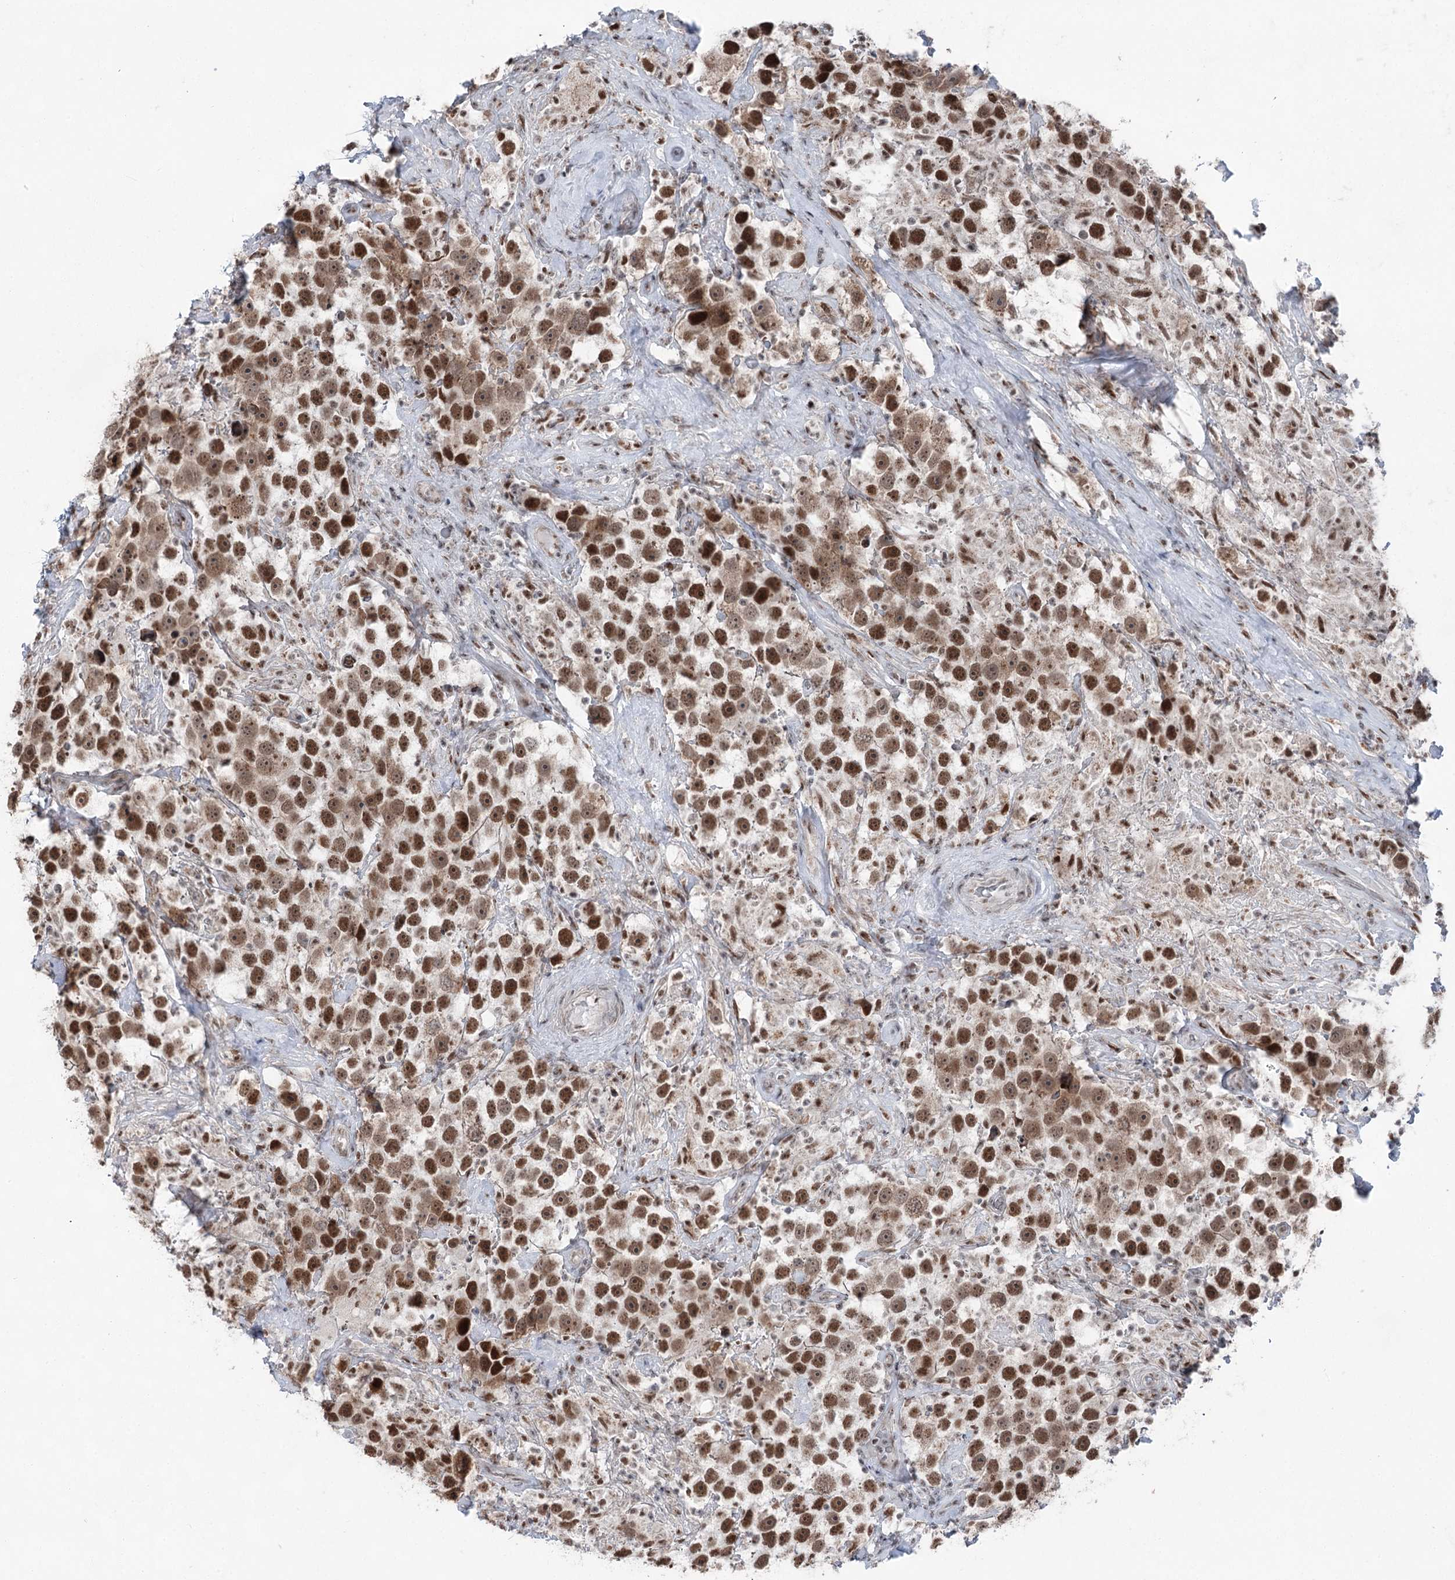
{"staining": {"intensity": "moderate", "quantity": ">75%", "location": "nuclear"}, "tissue": "testis cancer", "cell_type": "Tumor cells", "image_type": "cancer", "snomed": [{"axis": "morphology", "description": "Seminoma, NOS"}, {"axis": "topography", "description": "Testis"}], "caption": "Immunohistochemical staining of seminoma (testis) shows medium levels of moderate nuclear staining in approximately >75% of tumor cells.", "gene": "ZCCHC8", "patient": {"sex": "male", "age": 49}}